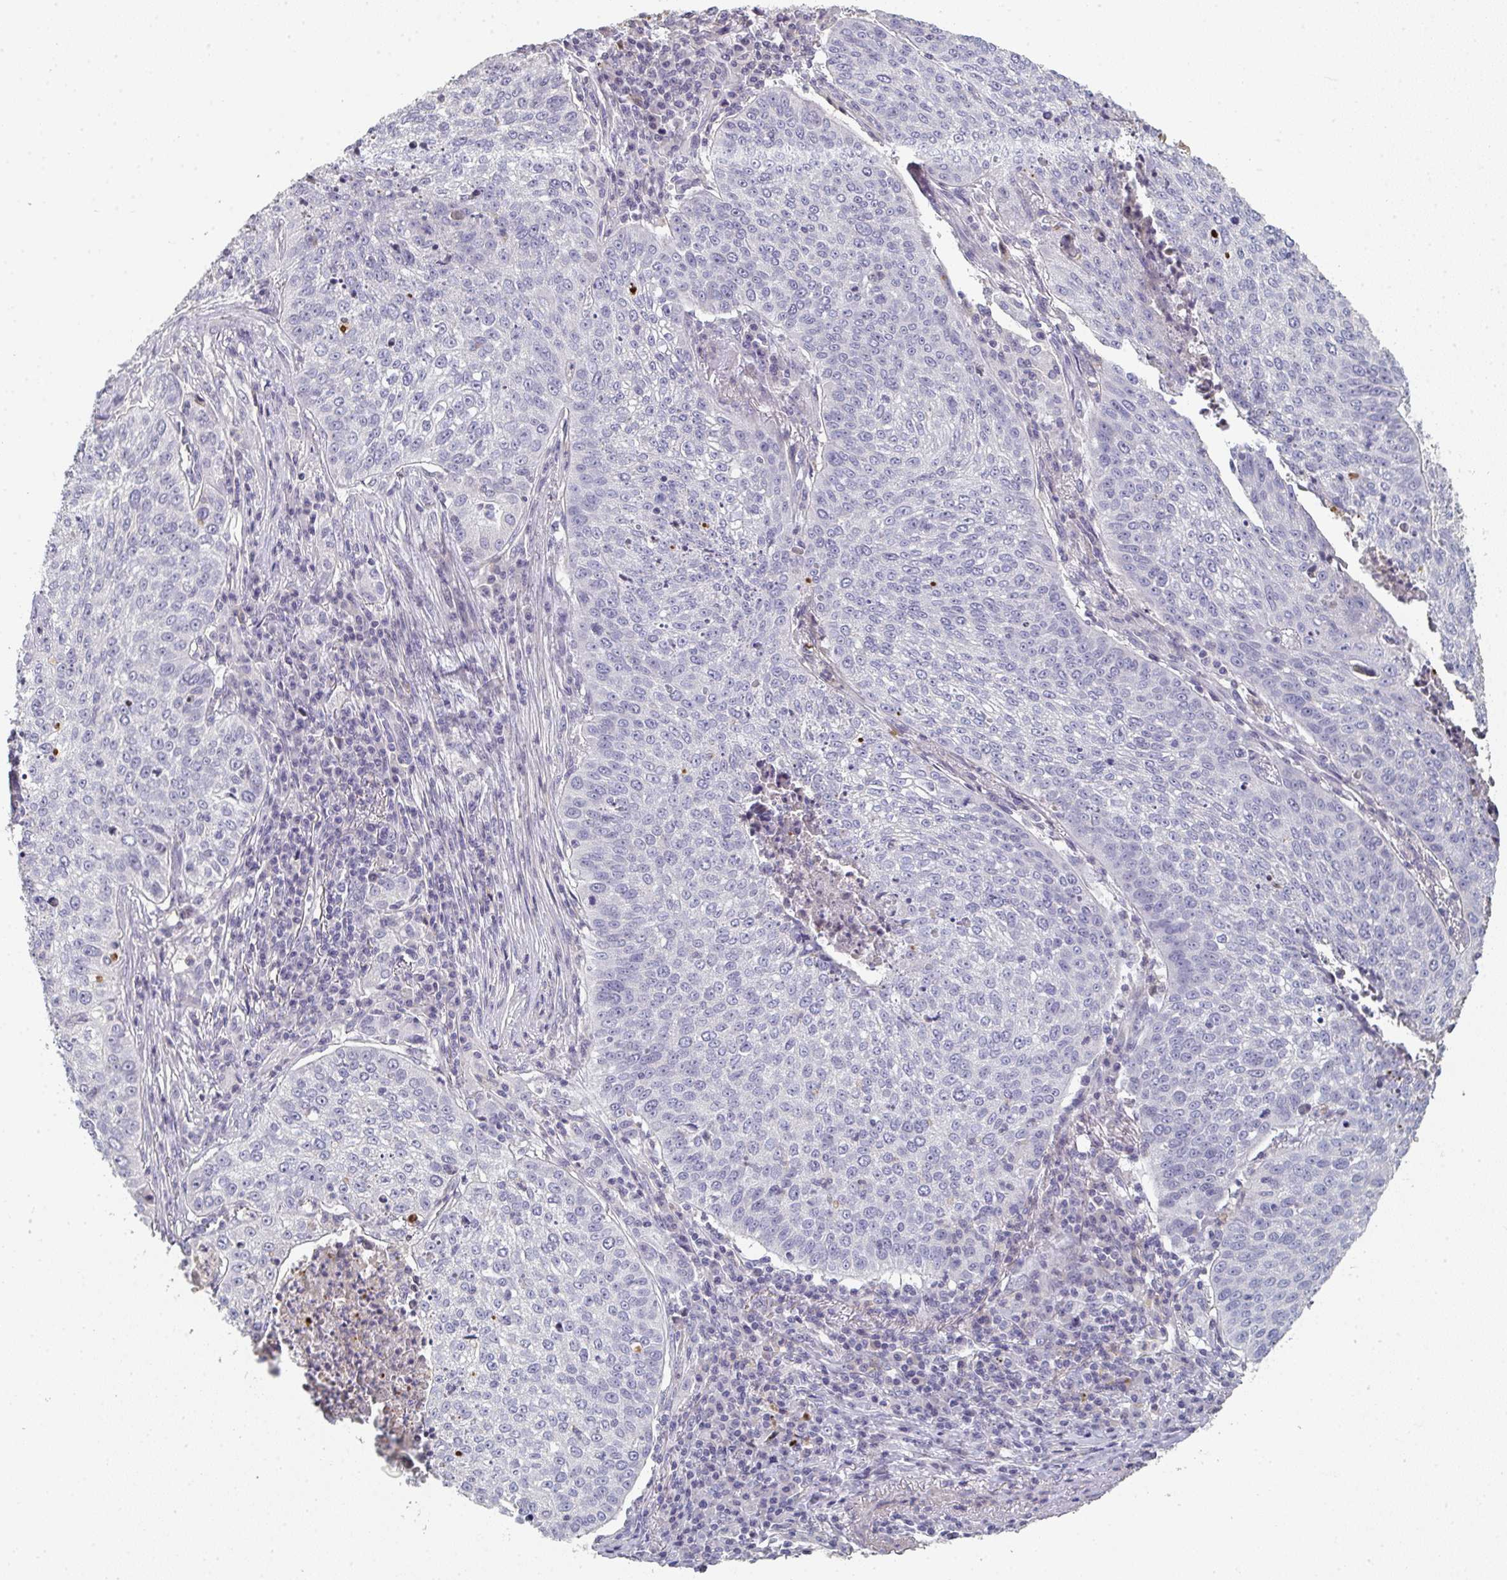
{"staining": {"intensity": "negative", "quantity": "none", "location": "none"}, "tissue": "lung cancer", "cell_type": "Tumor cells", "image_type": "cancer", "snomed": [{"axis": "morphology", "description": "Squamous cell carcinoma, NOS"}, {"axis": "topography", "description": "Lung"}], "caption": "Immunohistochemistry (IHC) image of neoplastic tissue: human lung cancer (squamous cell carcinoma) stained with DAB reveals no significant protein staining in tumor cells.", "gene": "A1CF", "patient": {"sex": "male", "age": 63}}